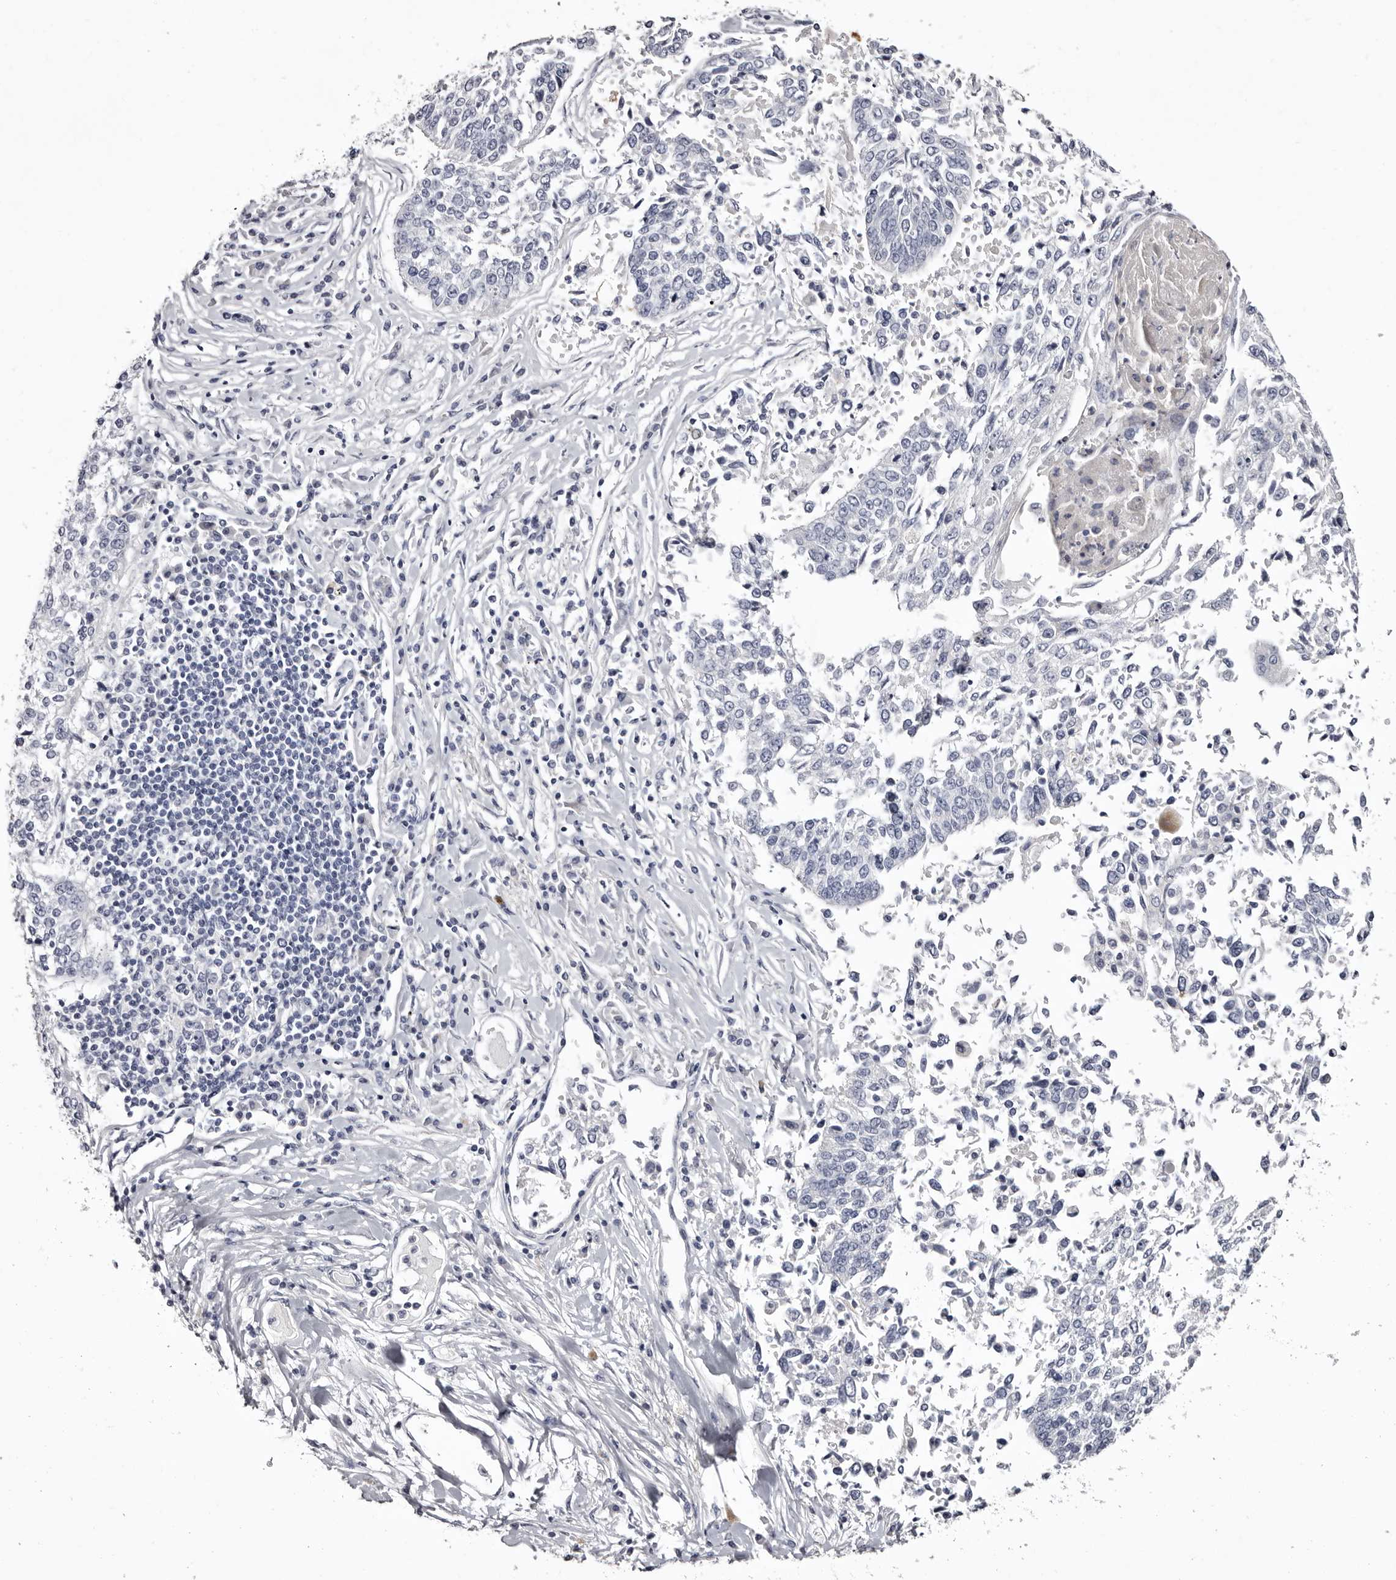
{"staining": {"intensity": "negative", "quantity": "none", "location": "none"}, "tissue": "lung cancer", "cell_type": "Tumor cells", "image_type": "cancer", "snomed": [{"axis": "morphology", "description": "Normal tissue, NOS"}, {"axis": "morphology", "description": "Squamous cell carcinoma, NOS"}, {"axis": "topography", "description": "Cartilage tissue"}, {"axis": "topography", "description": "Lung"}, {"axis": "topography", "description": "Peripheral nerve tissue"}], "caption": "Tumor cells are negative for protein expression in human squamous cell carcinoma (lung).", "gene": "CA6", "patient": {"sex": "female", "age": 49}}